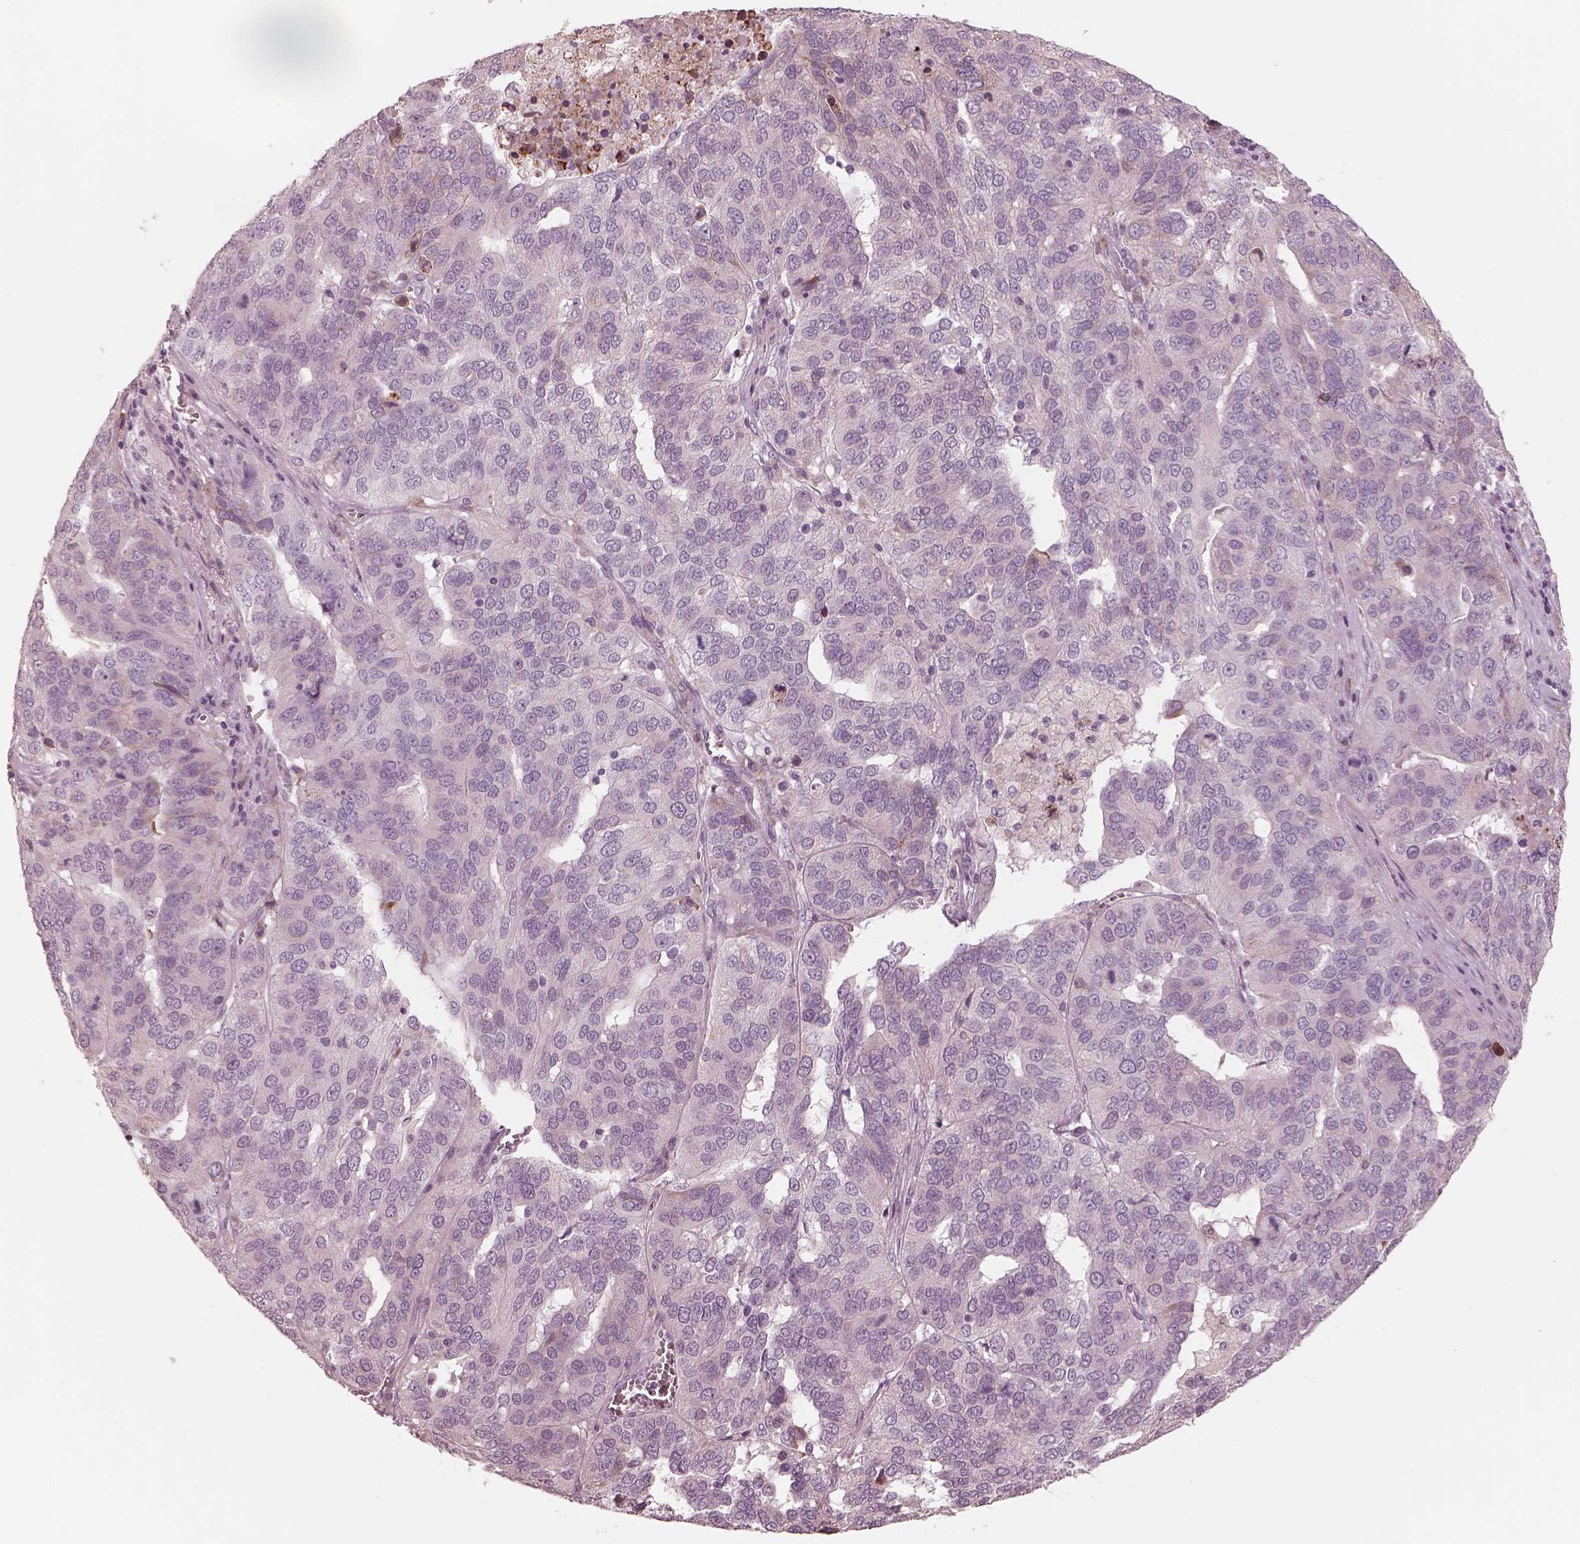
{"staining": {"intensity": "negative", "quantity": "none", "location": "none"}, "tissue": "ovarian cancer", "cell_type": "Tumor cells", "image_type": "cancer", "snomed": [{"axis": "morphology", "description": "Carcinoma, endometroid"}, {"axis": "topography", "description": "Soft tissue"}, {"axis": "topography", "description": "Ovary"}], "caption": "IHC of human ovarian endometroid carcinoma shows no expression in tumor cells.", "gene": "CADM2", "patient": {"sex": "female", "age": 52}}